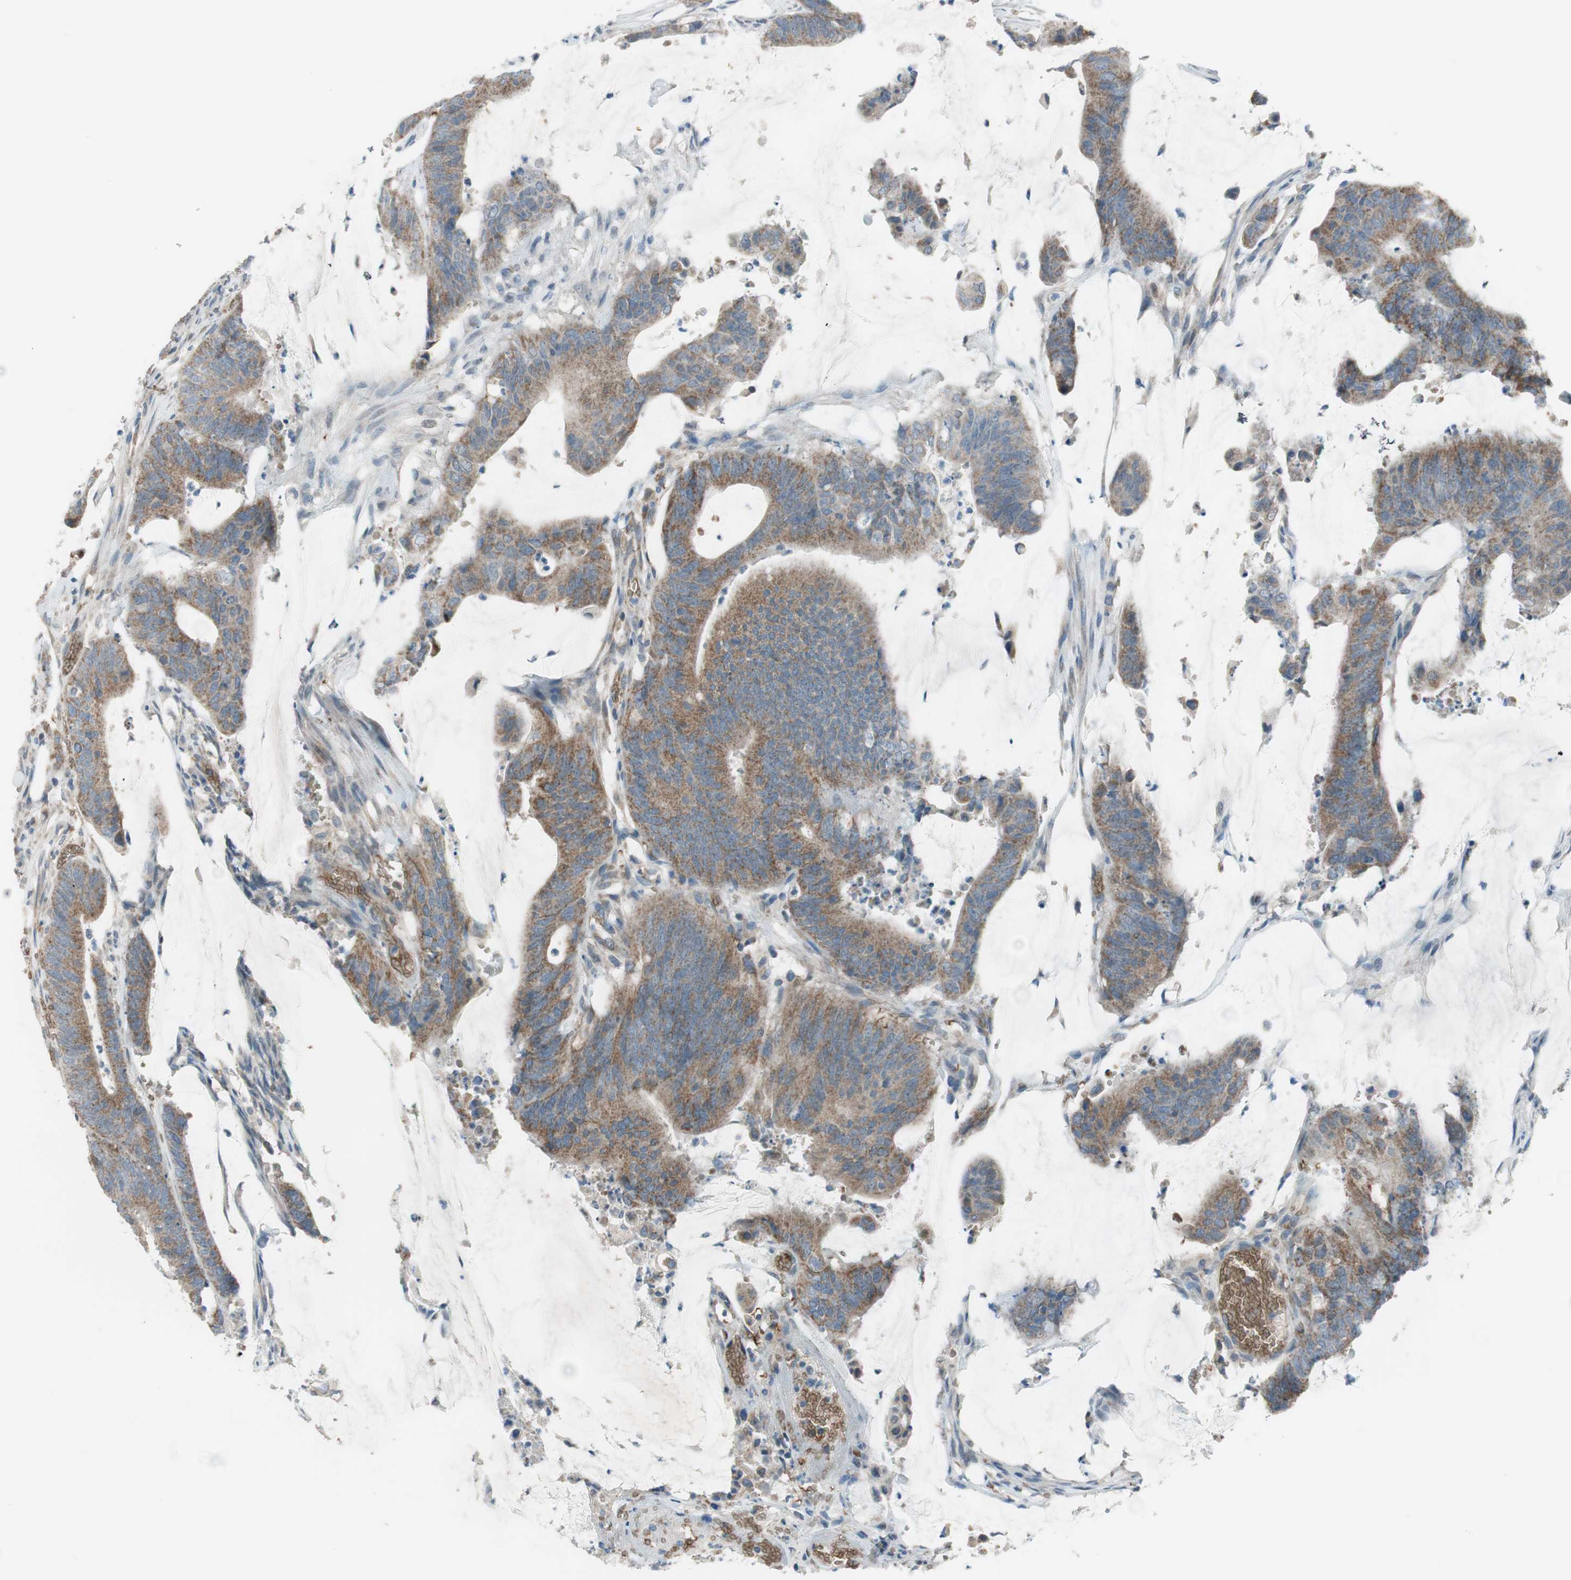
{"staining": {"intensity": "moderate", "quantity": ">75%", "location": "cytoplasmic/membranous"}, "tissue": "colorectal cancer", "cell_type": "Tumor cells", "image_type": "cancer", "snomed": [{"axis": "morphology", "description": "Adenocarcinoma, NOS"}, {"axis": "topography", "description": "Rectum"}], "caption": "Adenocarcinoma (colorectal) stained with a brown dye reveals moderate cytoplasmic/membranous positive positivity in about >75% of tumor cells.", "gene": "GYPC", "patient": {"sex": "female", "age": 66}}